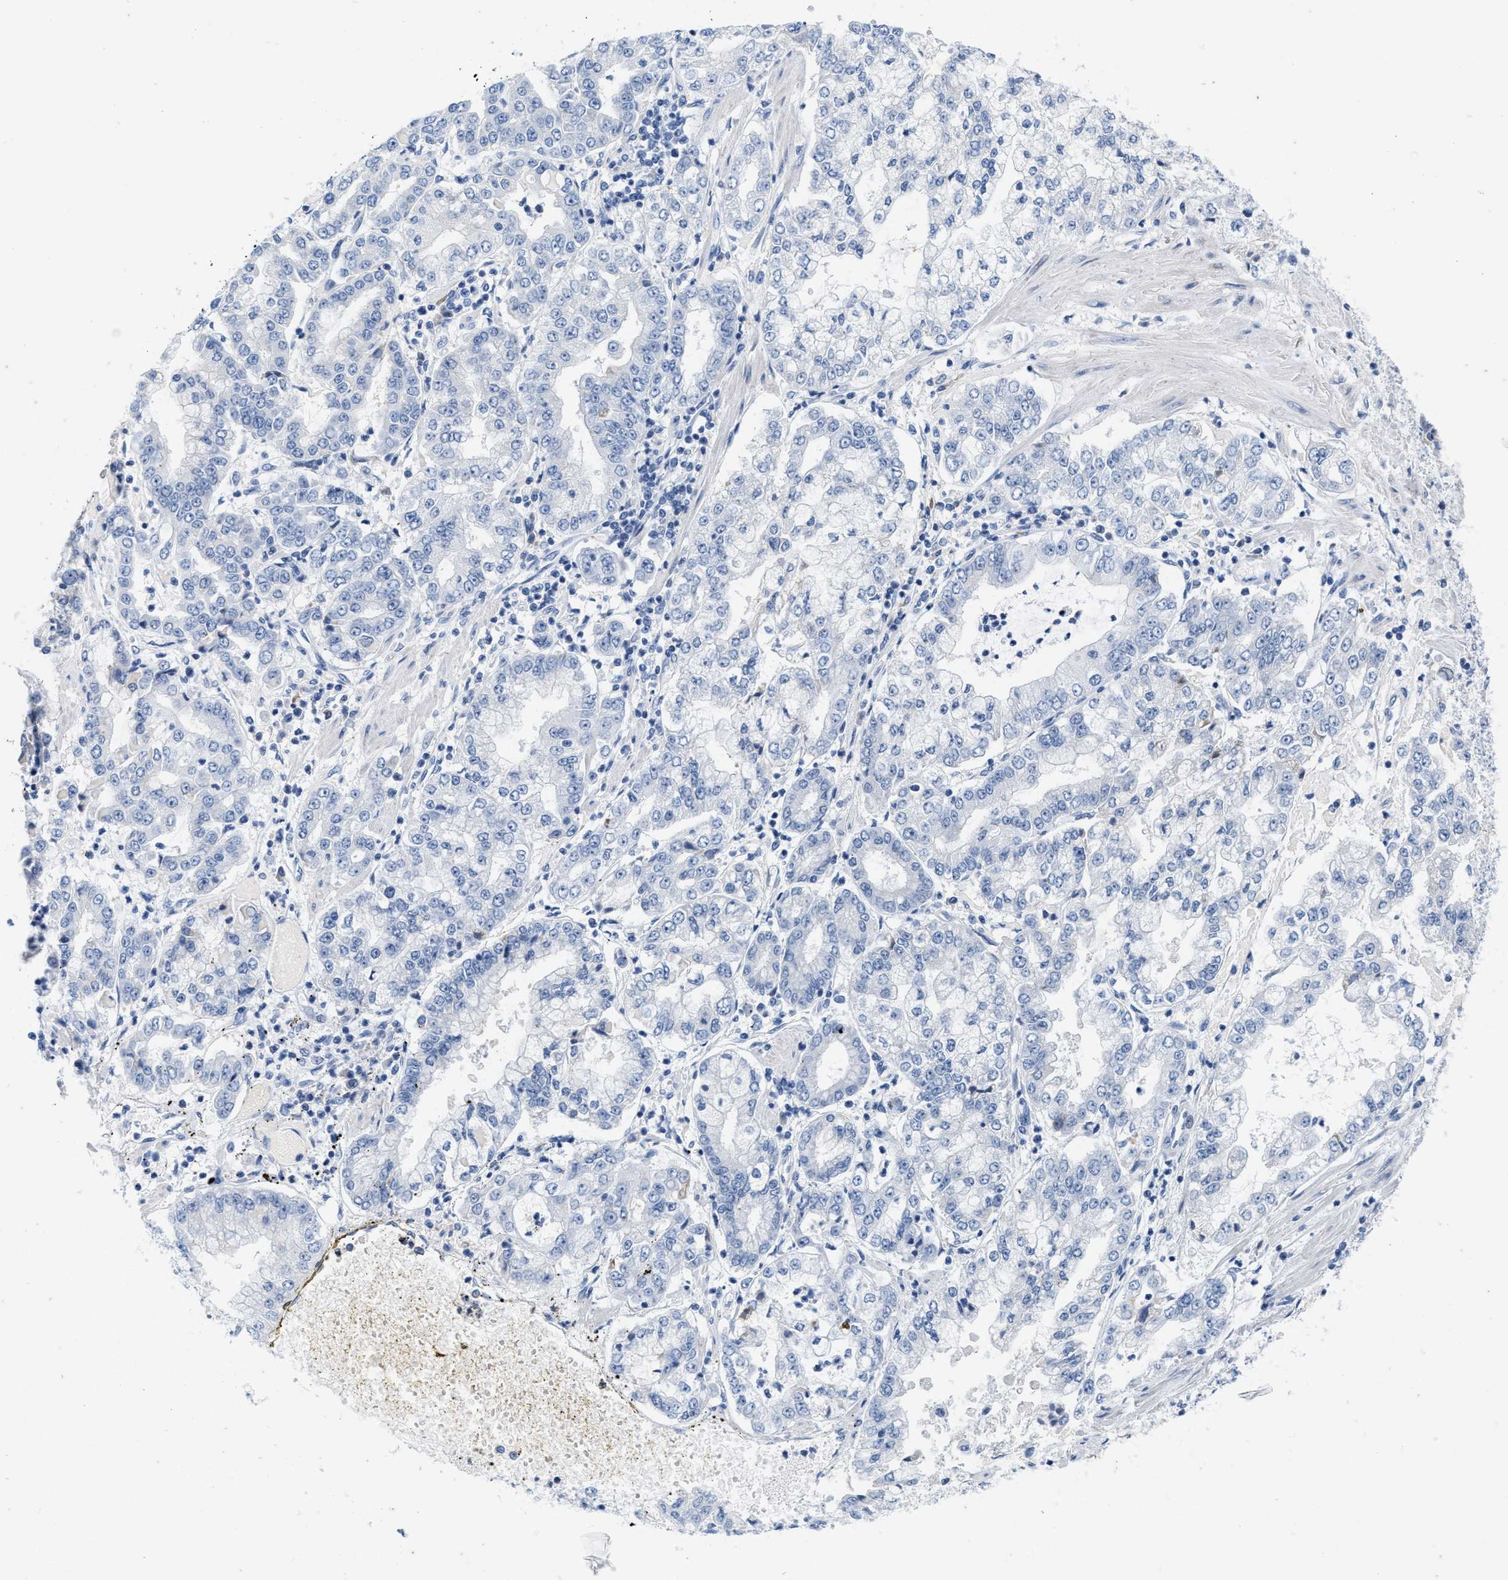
{"staining": {"intensity": "negative", "quantity": "none", "location": "none"}, "tissue": "stomach cancer", "cell_type": "Tumor cells", "image_type": "cancer", "snomed": [{"axis": "morphology", "description": "Adenocarcinoma, NOS"}, {"axis": "topography", "description": "Stomach"}], "caption": "This is a micrograph of immunohistochemistry (IHC) staining of adenocarcinoma (stomach), which shows no expression in tumor cells. (DAB (3,3'-diaminobenzidine) IHC visualized using brightfield microscopy, high magnification).", "gene": "ABCB11", "patient": {"sex": "male", "age": 76}}